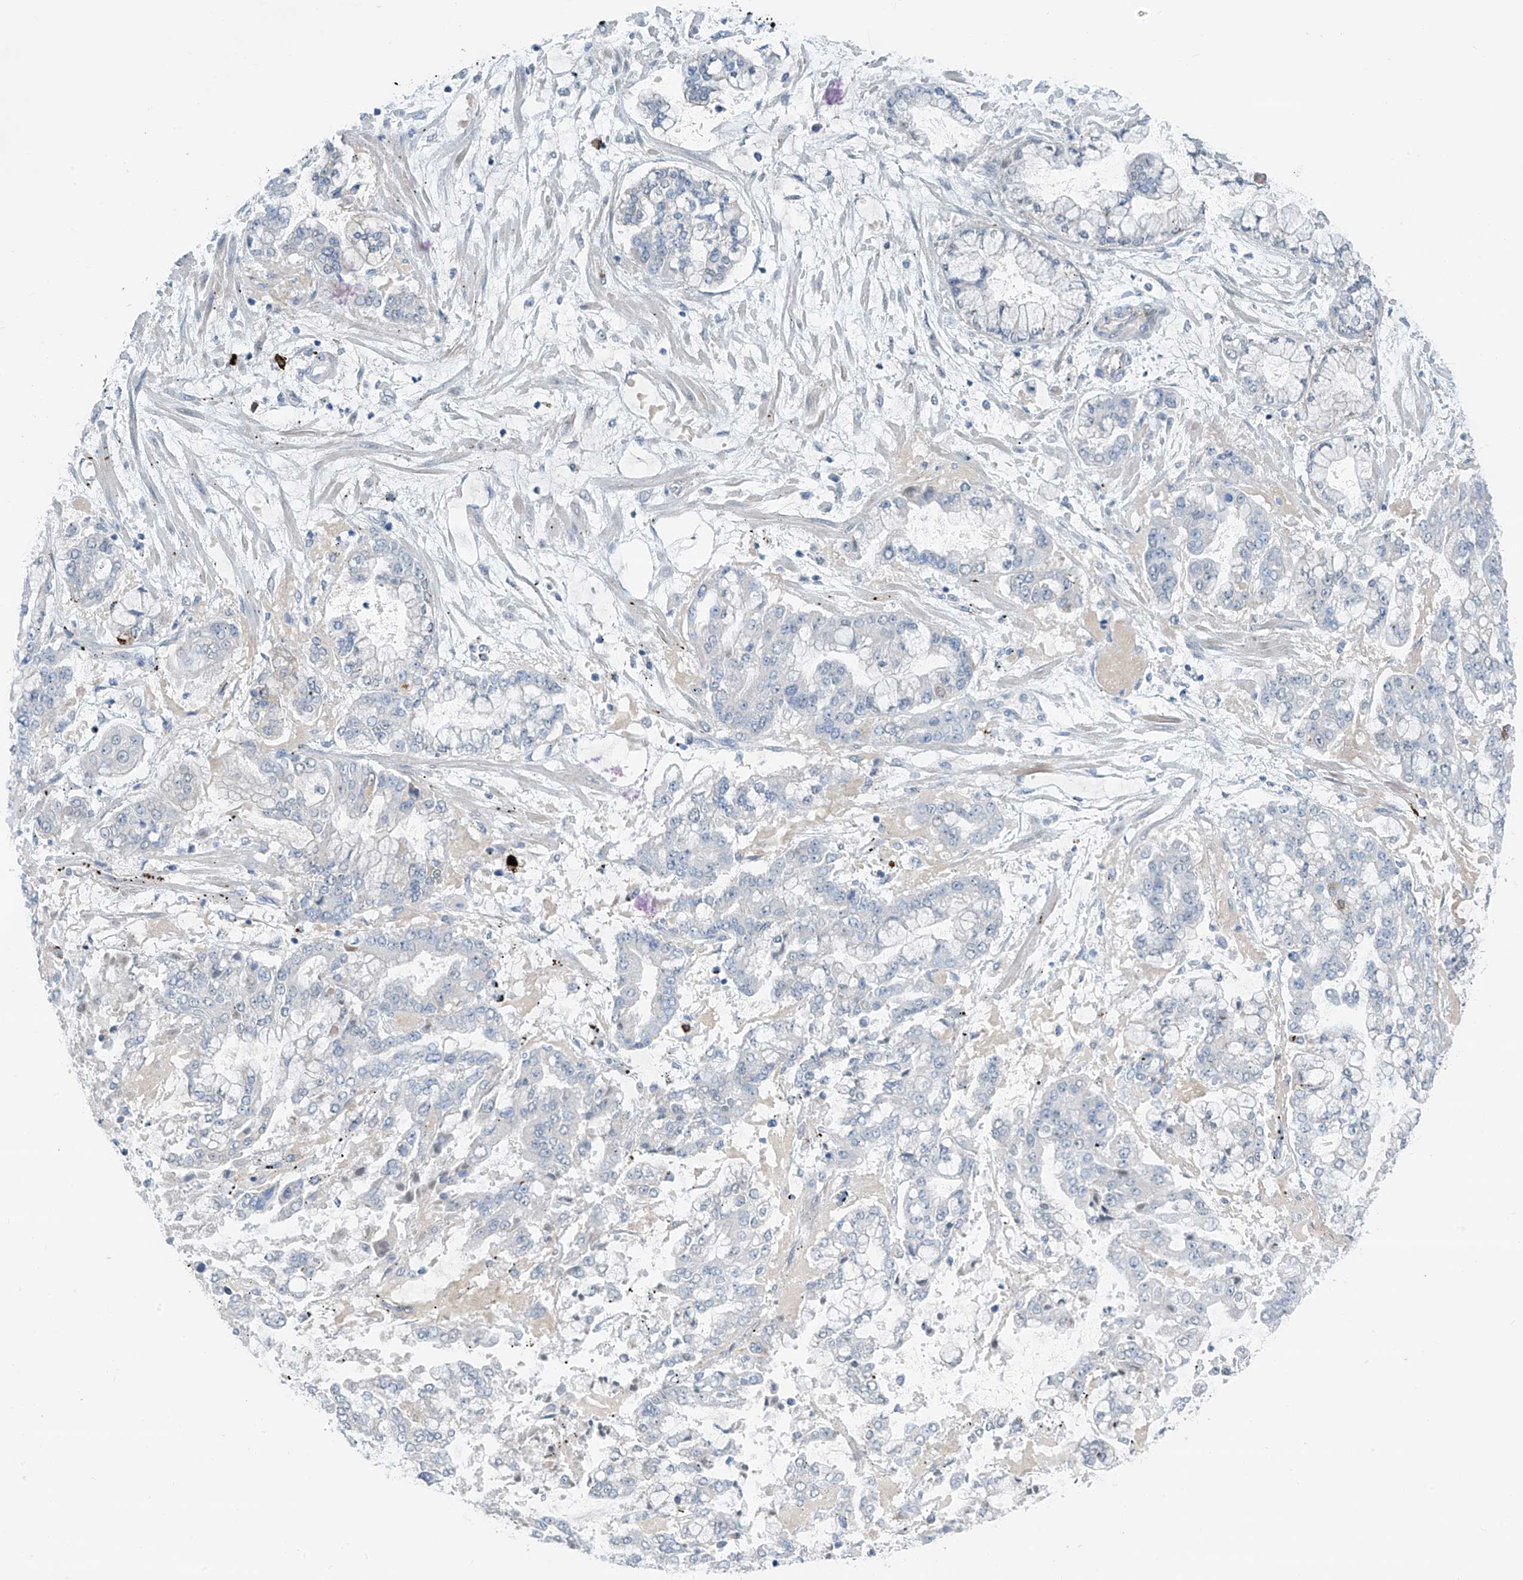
{"staining": {"intensity": "negative", "quantity": "none", "location": "none"}, "tissue": "stomach cancer", "cell_type": "Tumor cells", "image_type": "cancer", "snomed": [{"axis": "morphology", "description": "Normal tissue, NOS"}, {"axis": "morphology", "description": "Adenocarcinoma, NOS"}, {"axis": "topography", "description": "Stomach, upper"}, {"axis": "topography", "description": "Stomach"}], "caption": "High power microscopy photomicrograph of an immunohistochemistry image of adenocarcinoma (stomach), revealing no significant staining in tumor cells.", "gene": "ZNF793", "patient": {"sex": "male", "age": 76}}